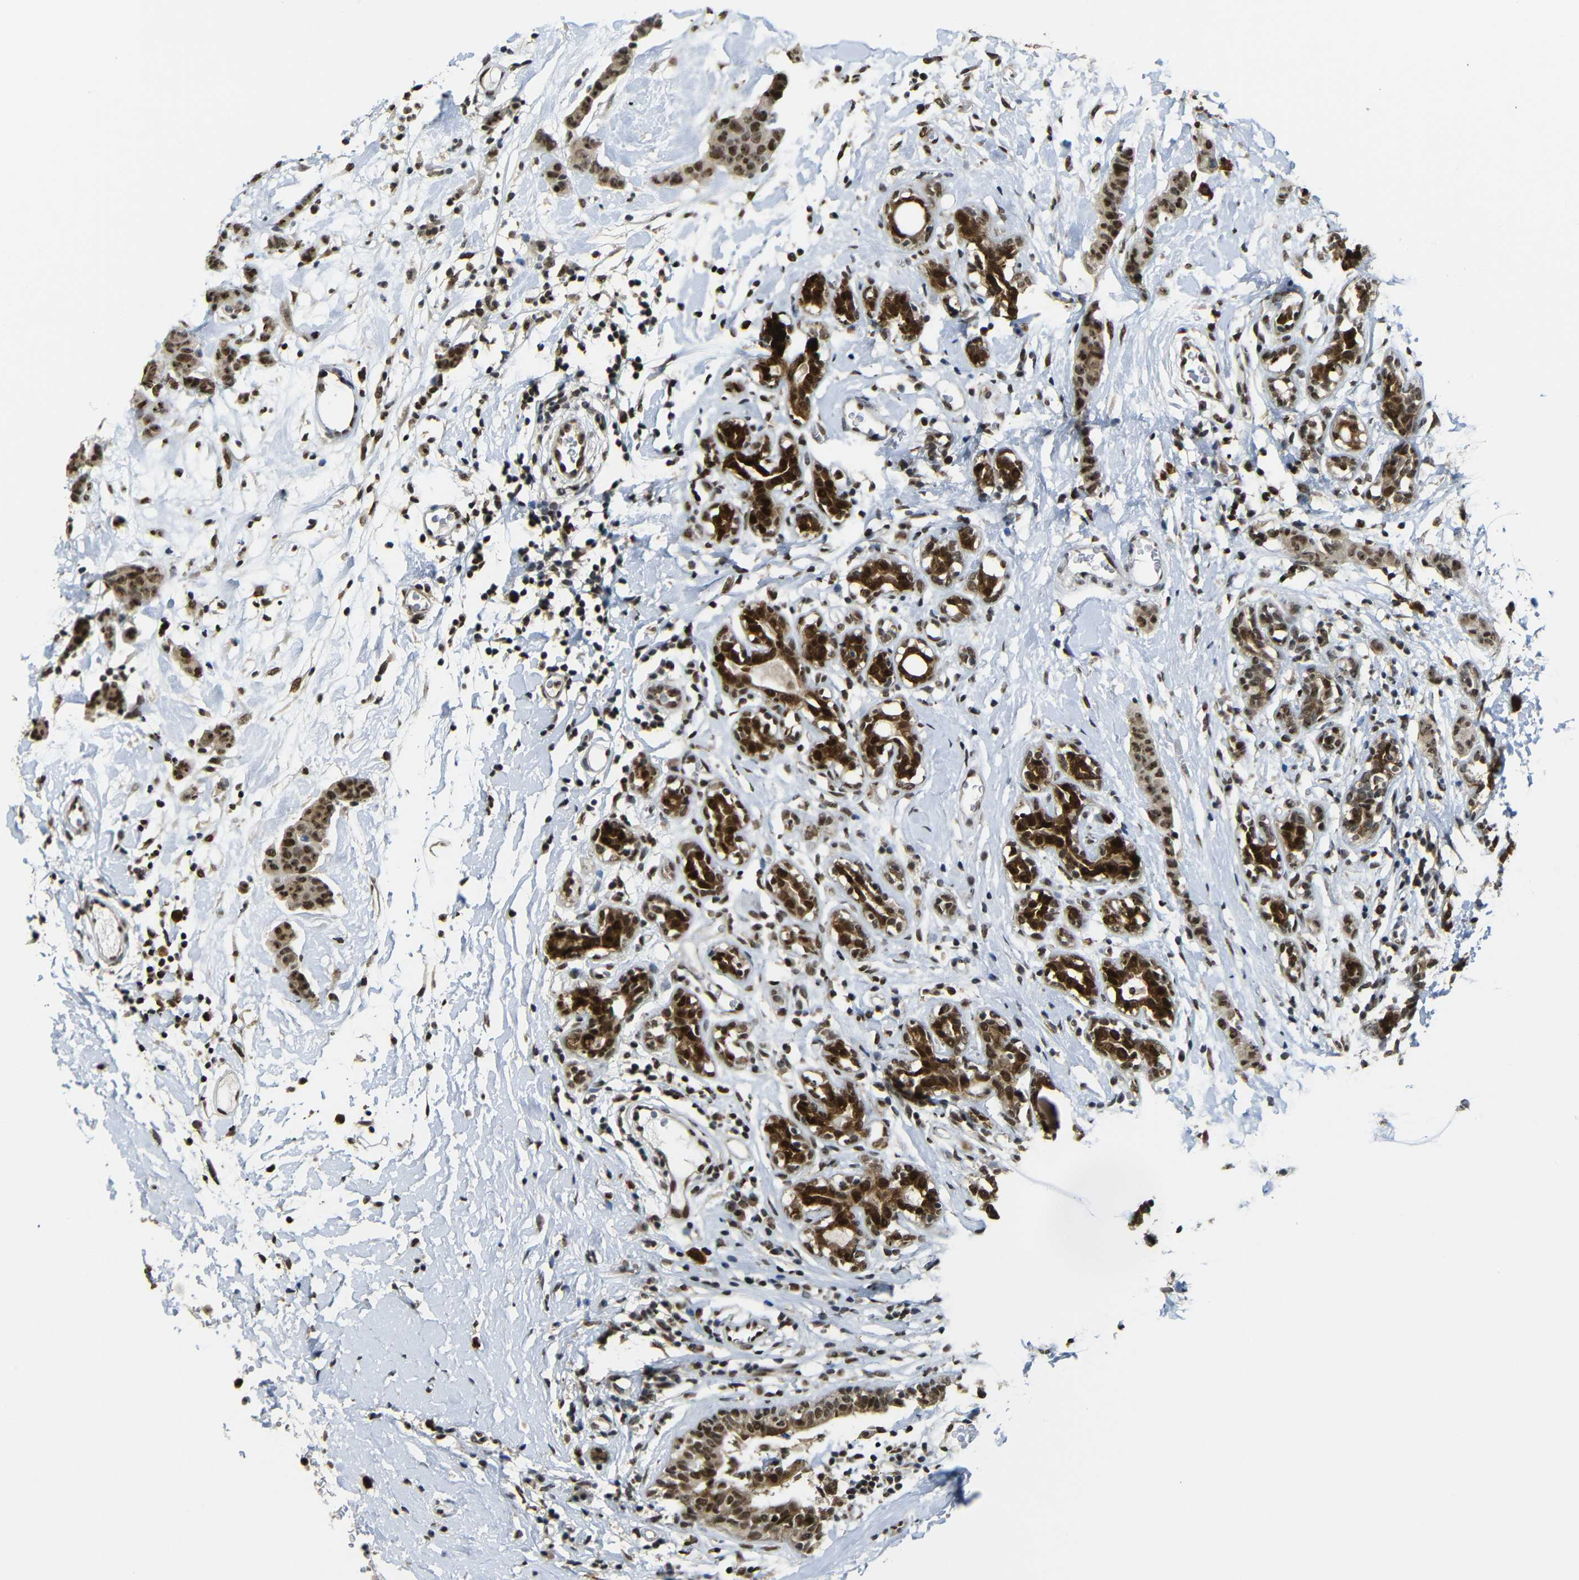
{"staining": {"intensity": "moderate", "quantity": "25%-75%", "location": "cytoplasmic/membranous,nuclear"}, "tissue": "breast cancer", "cell_type": "Tumor cells", "image_type": "cancer", "snomed": [{"axis": "morphology", "description": "Normal tissue, NOS"}, {"axis": "morphology", "description": "Duct carcinoma"}, {"axis": "topography", "description": "Breast"}], "caption": "Tumor cells exhibit moderate cytoplasmic/membranous and nuclear positivity in about 25%-75% of cells in breast cancer.", "gene": "TCF7L2", "patient": {"sex": "female", "age": 40}}